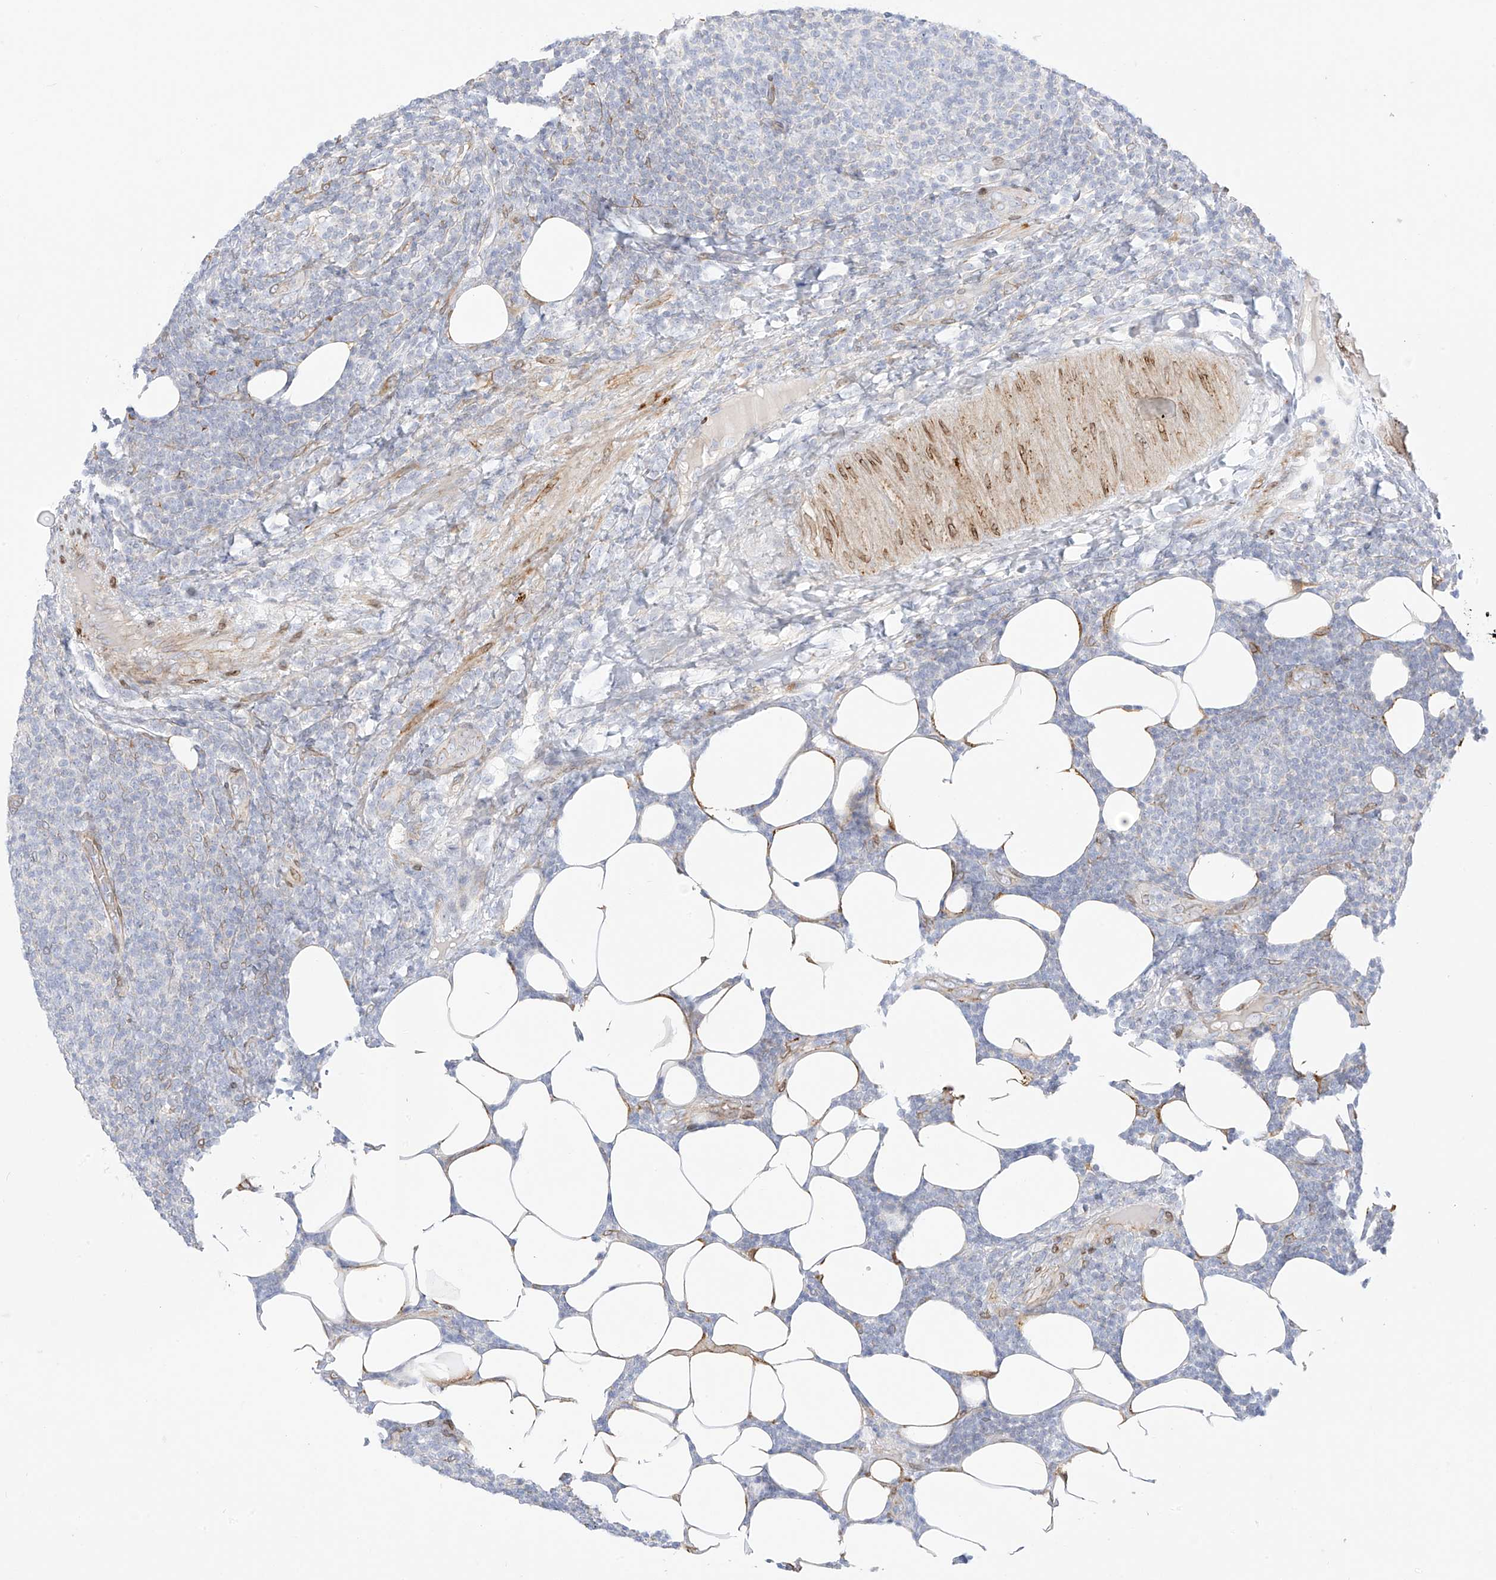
{"staining": {"intensity": "negative", "quantity": "none", "location": "none"}, "tissue": "lymphoma", "cell_type": "Tumor cells", "image_type": "cancer", "snomed": [{"axis": "morphology", "description": "Malignant lymphoma, non-Hodgkin's type, Low grade"}, {"axis": "topography", "description": "Lymph node"}], "caption": "Tumor cells are negative for brown protein staining in low-grade malignant lymphoma, non-Hodgkin's type.", "gene": "PCYOX1", "patient": {"sex": "male", "age": 66}}